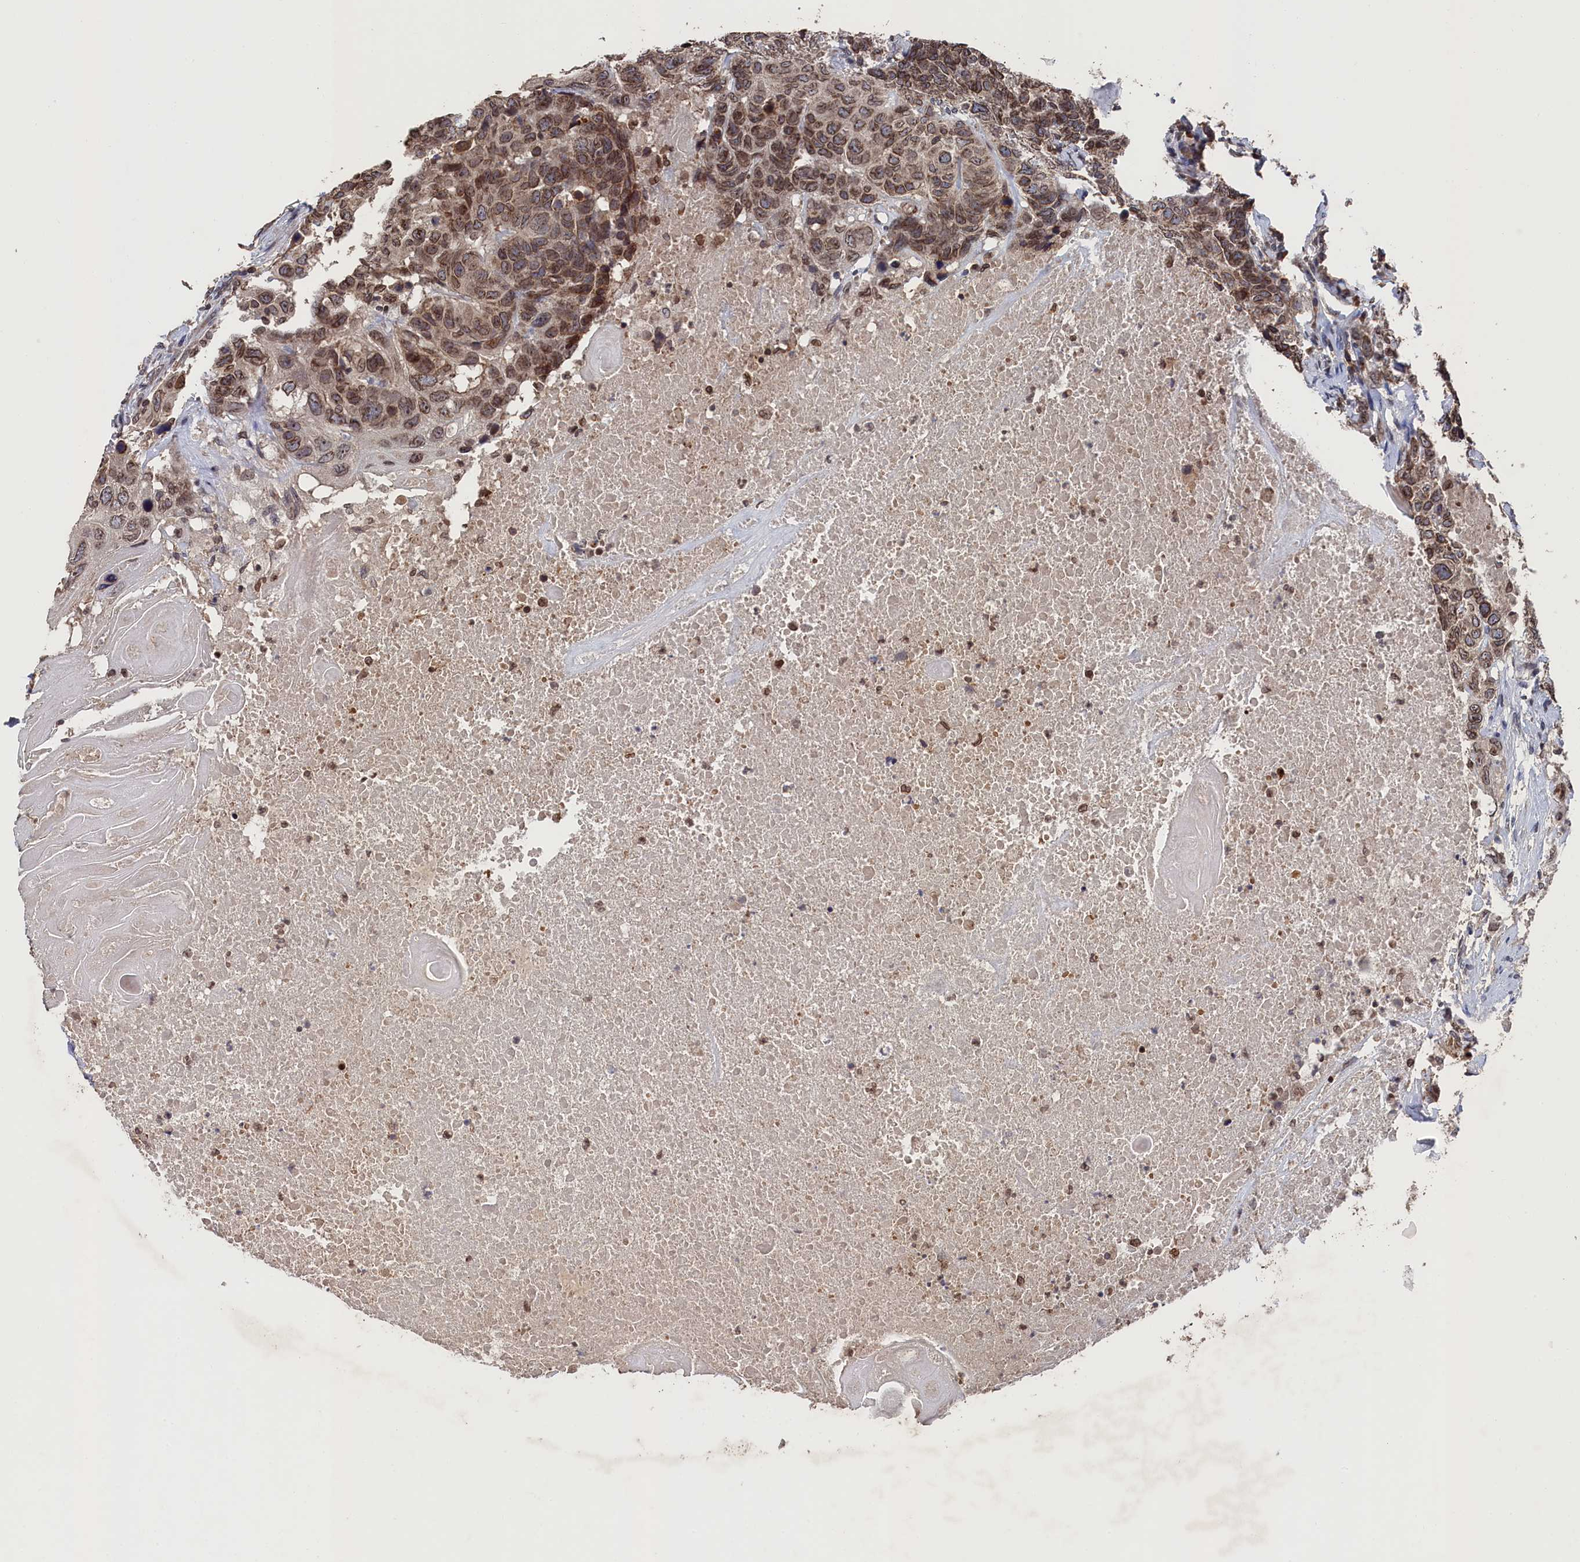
{"staining": {"intensity": "moderate", "quantity": ">75%", "location": "cytoplasmic/membranous,nuclear"}, "tissue": "head and neck cancer", "cell_type": "Tumor cells", "image_type": "cancer", "snomed": [{"axis": "morphology", "description": "Squamous cell carcinoma, NOS"}, {"axis": "topography", "description": "Head-Neck"}], "caption": "About >75% of tumor cells in human squamous cell carcinoma (head and neck) exhibit moderate cytoplasmic/membranous and nuclear protein staining as visualized by brown immunohistochemical staining.", "gene": "ANKEF1", "patient": {"sex": "male", "age": 66}}